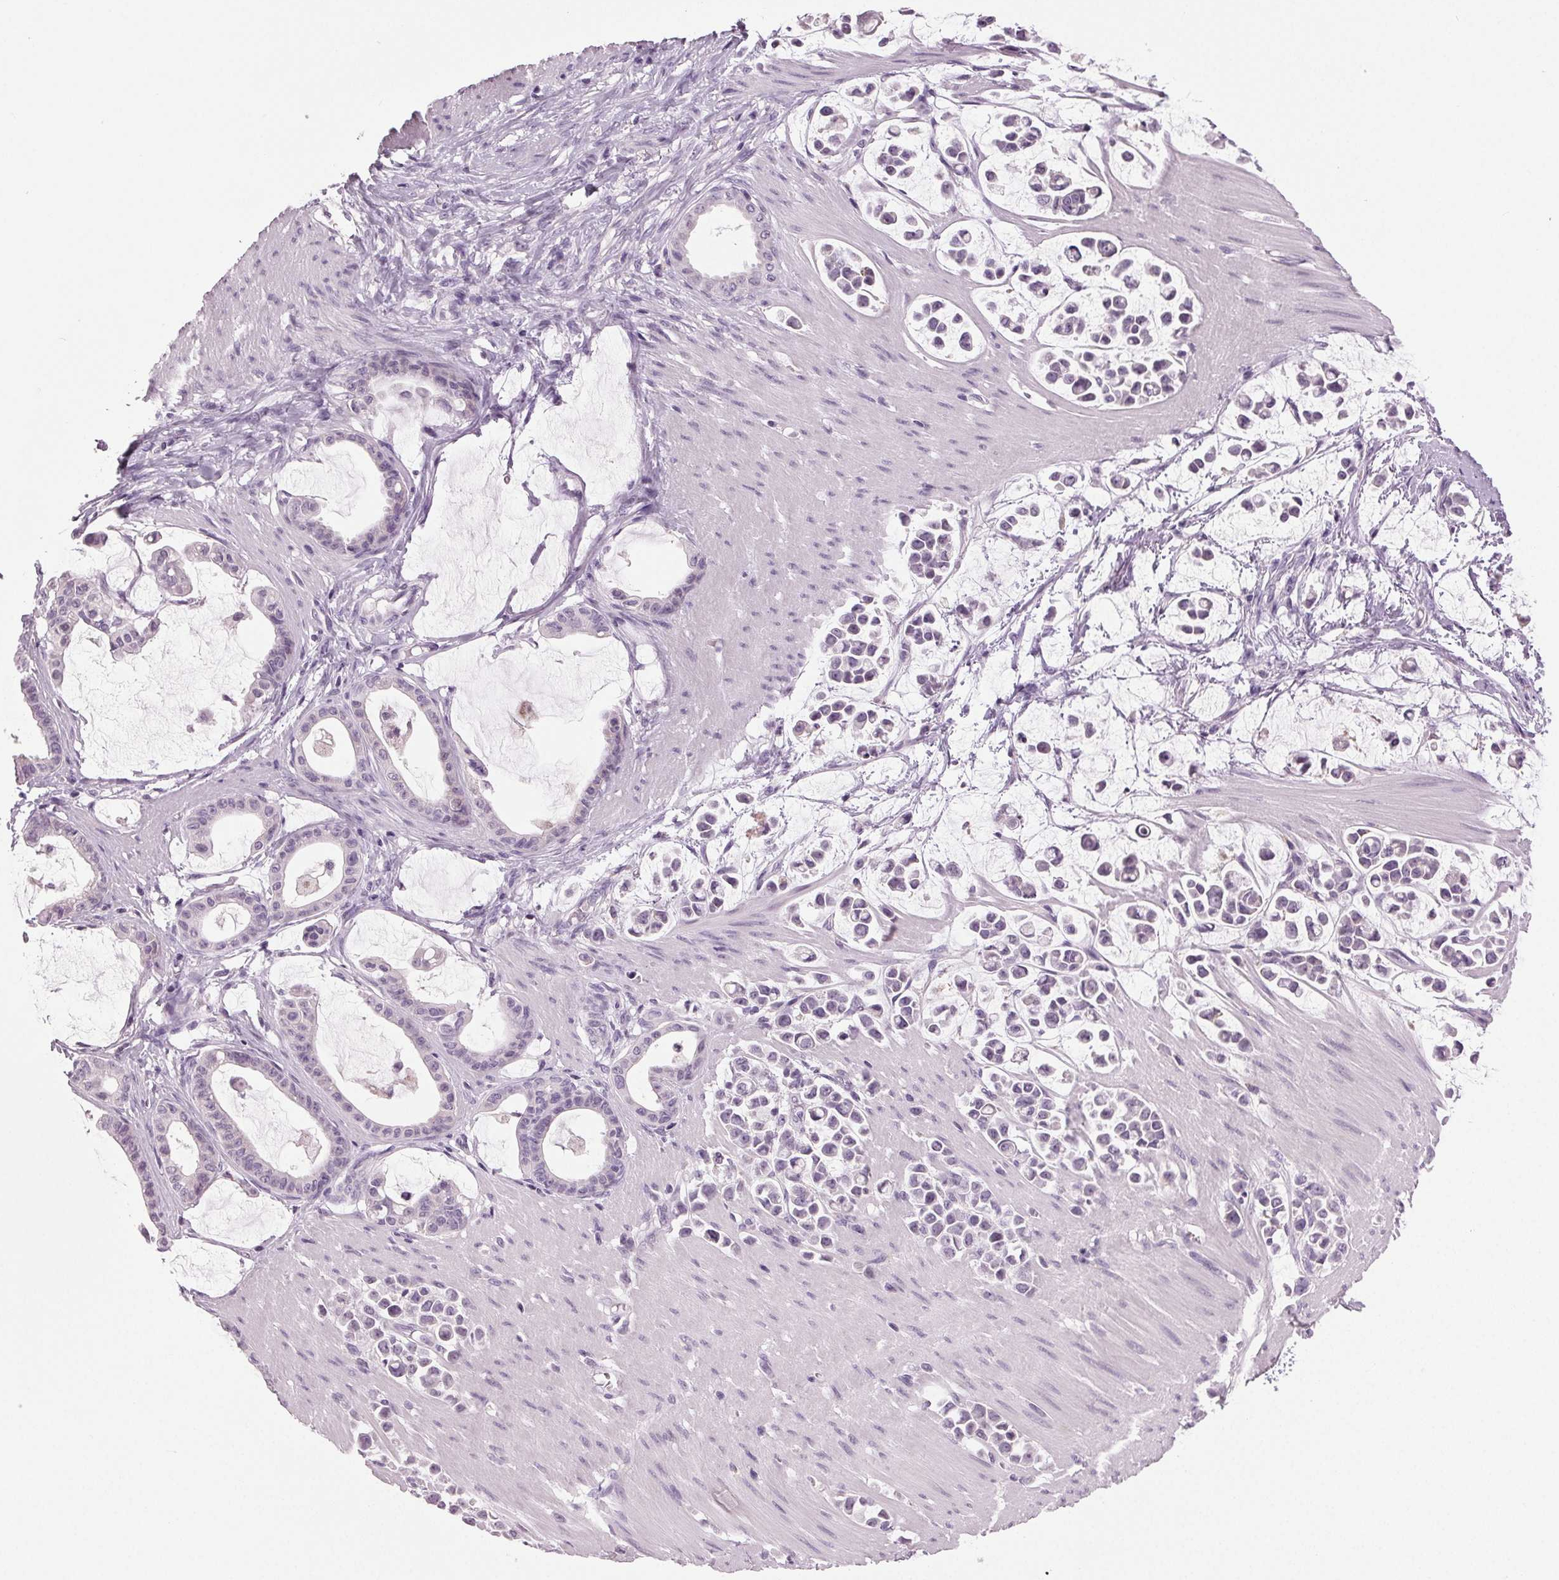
{"staining": {"intensity": "negative", "quantity": "none", "location": "none"}, "tissue": "stomach cancer", "cell_type": "Tumor cells", "image_type": "cancer", "snomed": [{"axis": "morphology", "description": "Adenocarcinoma, NOS"}, {"axis": "topography", "description": "Stomach"}], "caption": "This histopathology image is of stomach cancer (adenocarcinoma) stained with immunohistochemistry (IHC) to label a protein in brown with the nuclei are counter-stained blue. There is no expression in tumor cells. Nuclei are stained in blue.", "gene": "DNAH12", "patient": {"sex": "male", "age": 82}}